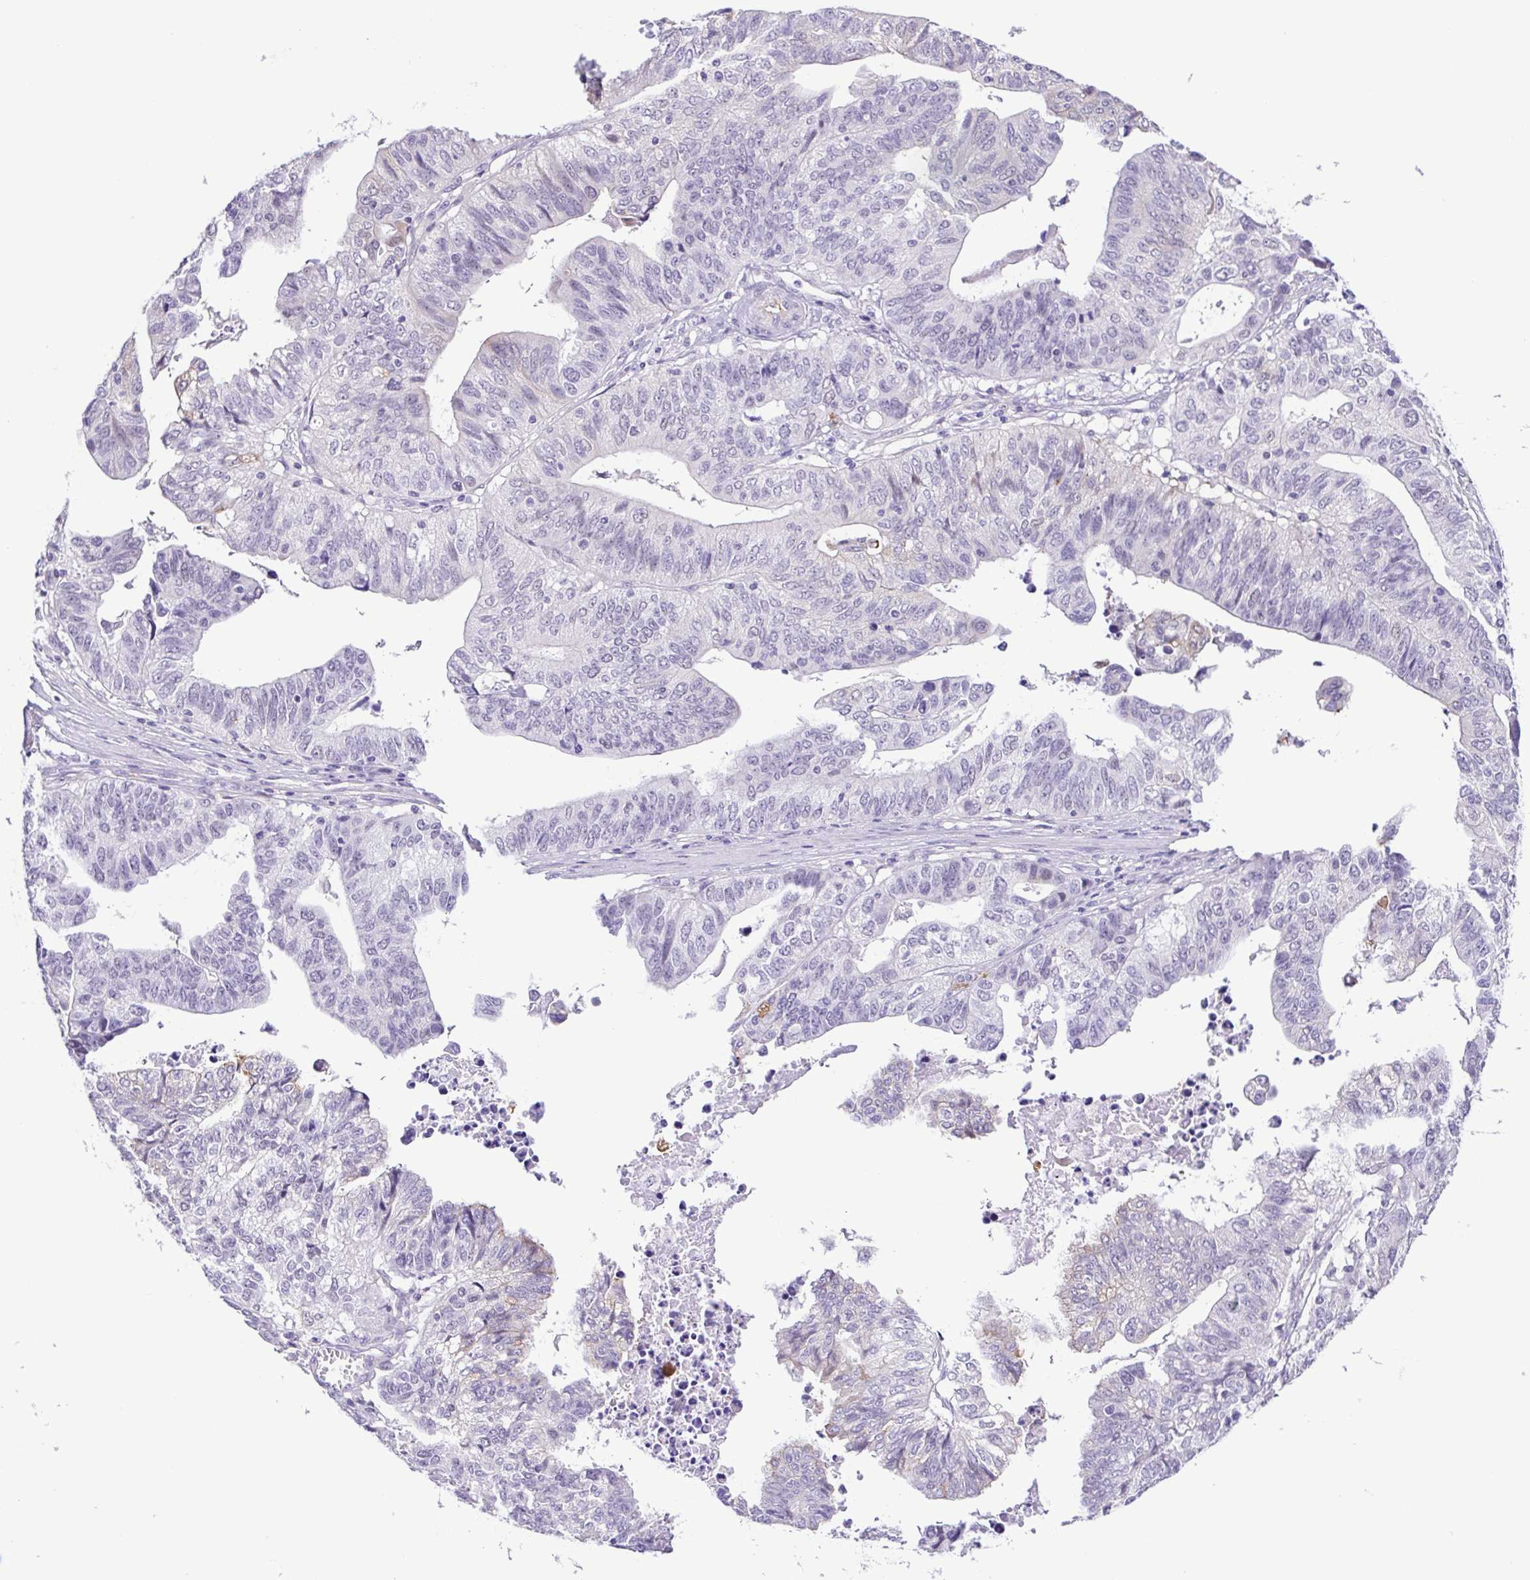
{"staining": {"intensity": "negative", "quantity": "none", "location": "none"}, "tissue": "stomach cancer", "cell_type": "Tumor cells", "image_type": "cancer", "snomed": [{"axis": "morphology", "description": "Adenocarcinoma, NOS"}, {"axis": "topography", "description": "Stomach, upper"}], "caption": "The IHC photomicrograph has no significant expression in tumor cells of stomach adenocarcinoma tissue. (Stains: DAB (3,3'-diaminobenzidine) immunohistochemistry (IHC) with hematoxylin counter stain, Microscopy: brightfield microscopy at high magnification).", "gene": "DCLK2", "patient": {"sex": "female", "age": 67}}